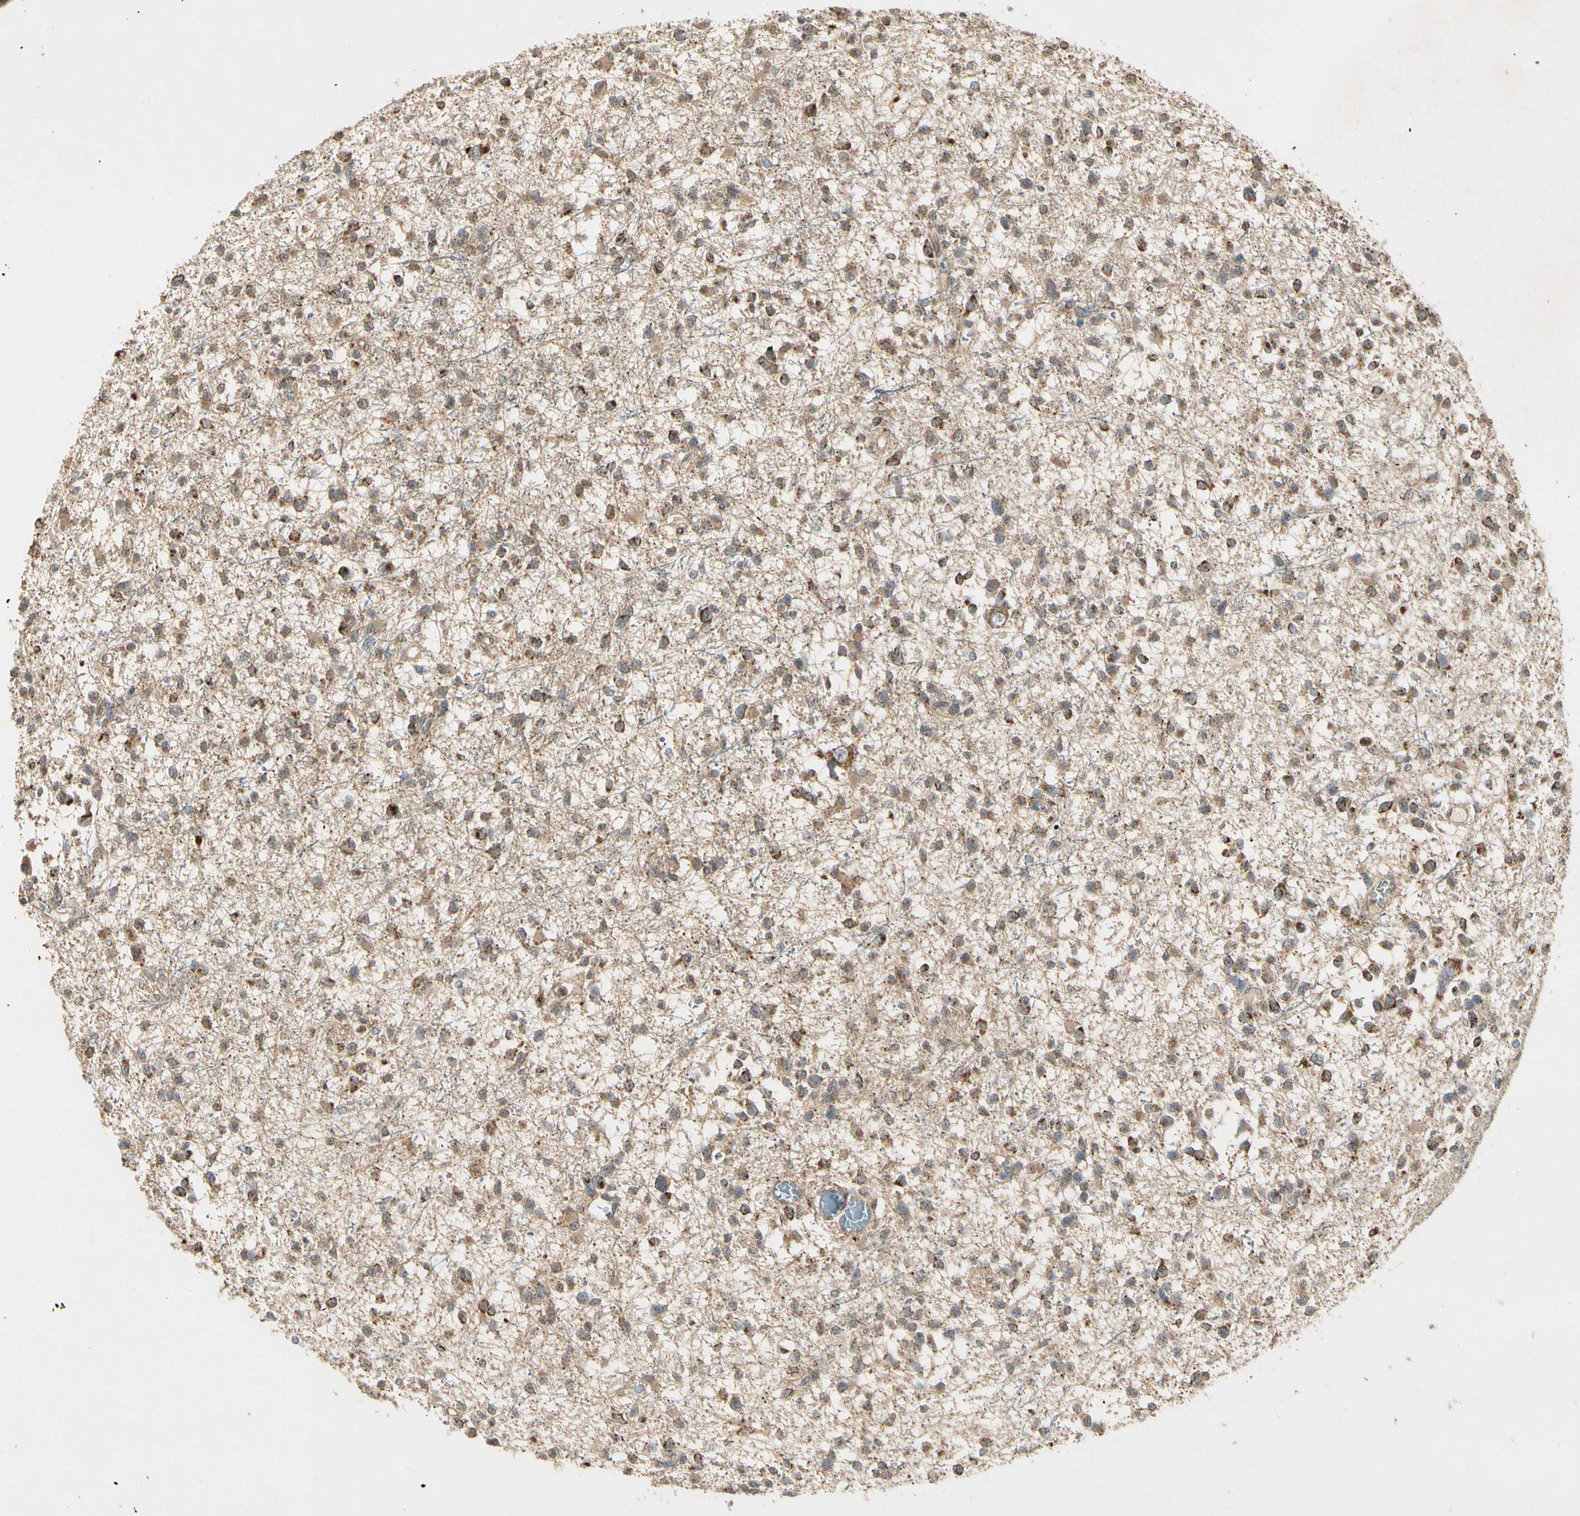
{"staining": {"intensity": "weak", "quantity": ">75%", "location": "cytoplasmic/membranous"}, "tissue": "glioma", "cell_type": "Tumor cells", "image_type": "cancer", "snomed": [{"axis": "morphology", "description": "Glioma, malignant, Low grade"}, {"axis": "topography", "description": "Brain"}], "caption": "Immunohistochemistry (IHC) (DAB) staining of glioma displays weak cytoplasmic/membranous protein expression in approximately >75% of tumor cells. Using DAB (3,3'-diaminobenzidine) (brown) and hematoxylin (blue) stains, captured at high magnification using brightfield microscopy.", "gene": "PRDX5", "patient": {"sex": "female", "age": 22}}